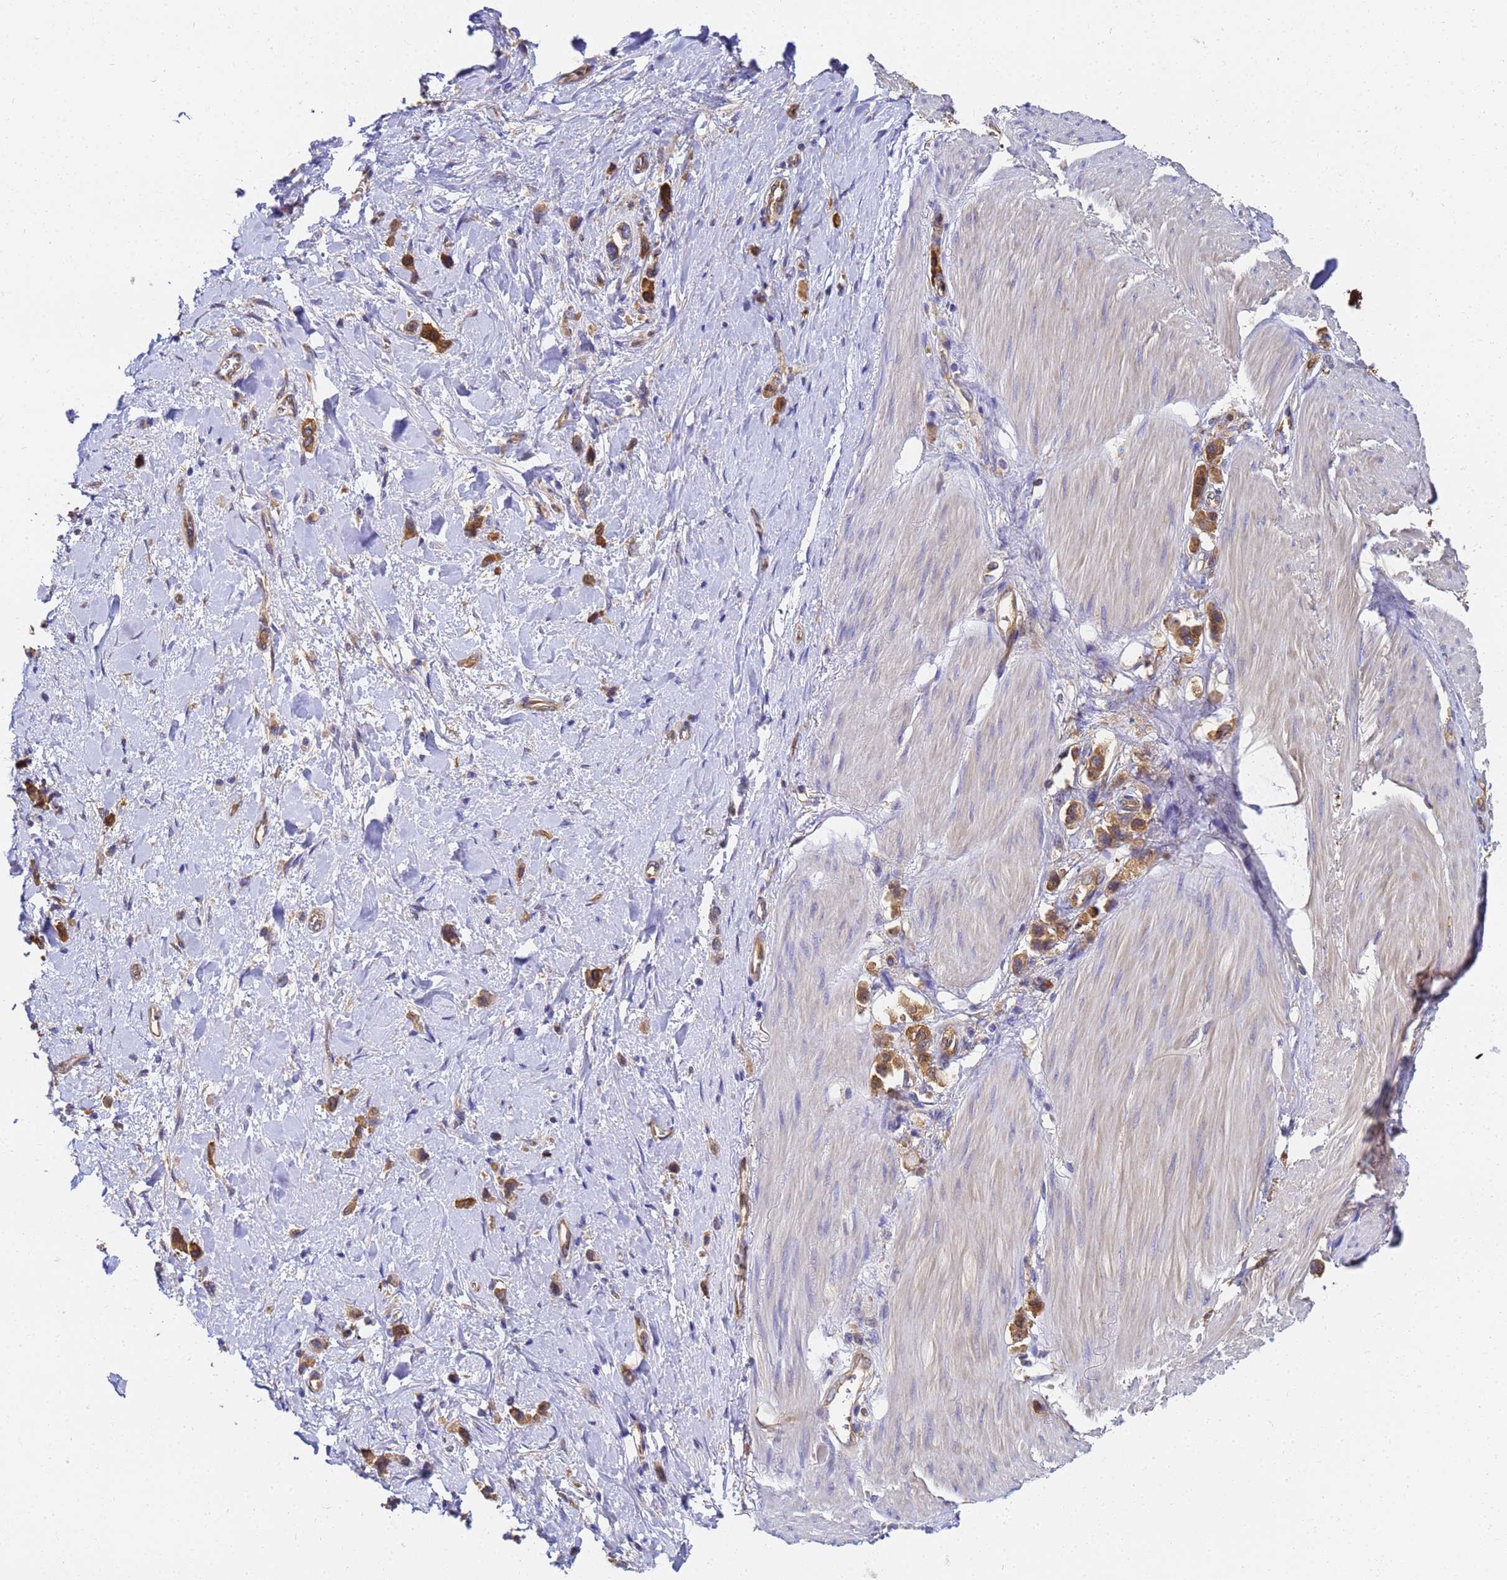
{"staining": {"intensity": "moderate", "quantity": ">75%", "location": "cytoplasmic/membranous"}, "tissue": "stomach cancer", "cell_type": "Tumor cells", "image_type": "cancer", "snomed": [{"axis": "morphology", "description": "Adenocarcinoma, NOS"}, {"axis": "topography", "description": "Stomach"}], "caption": "An immunohistochemistry histopathology image of neoplastic tissue is shown. Protein staining in brown shows moderate cytoplasmic/membranous positivity in stomach cancer within tumor cells.", "gene": "NME1-NME2", "patient": {"sex": "female", "age": 65}}